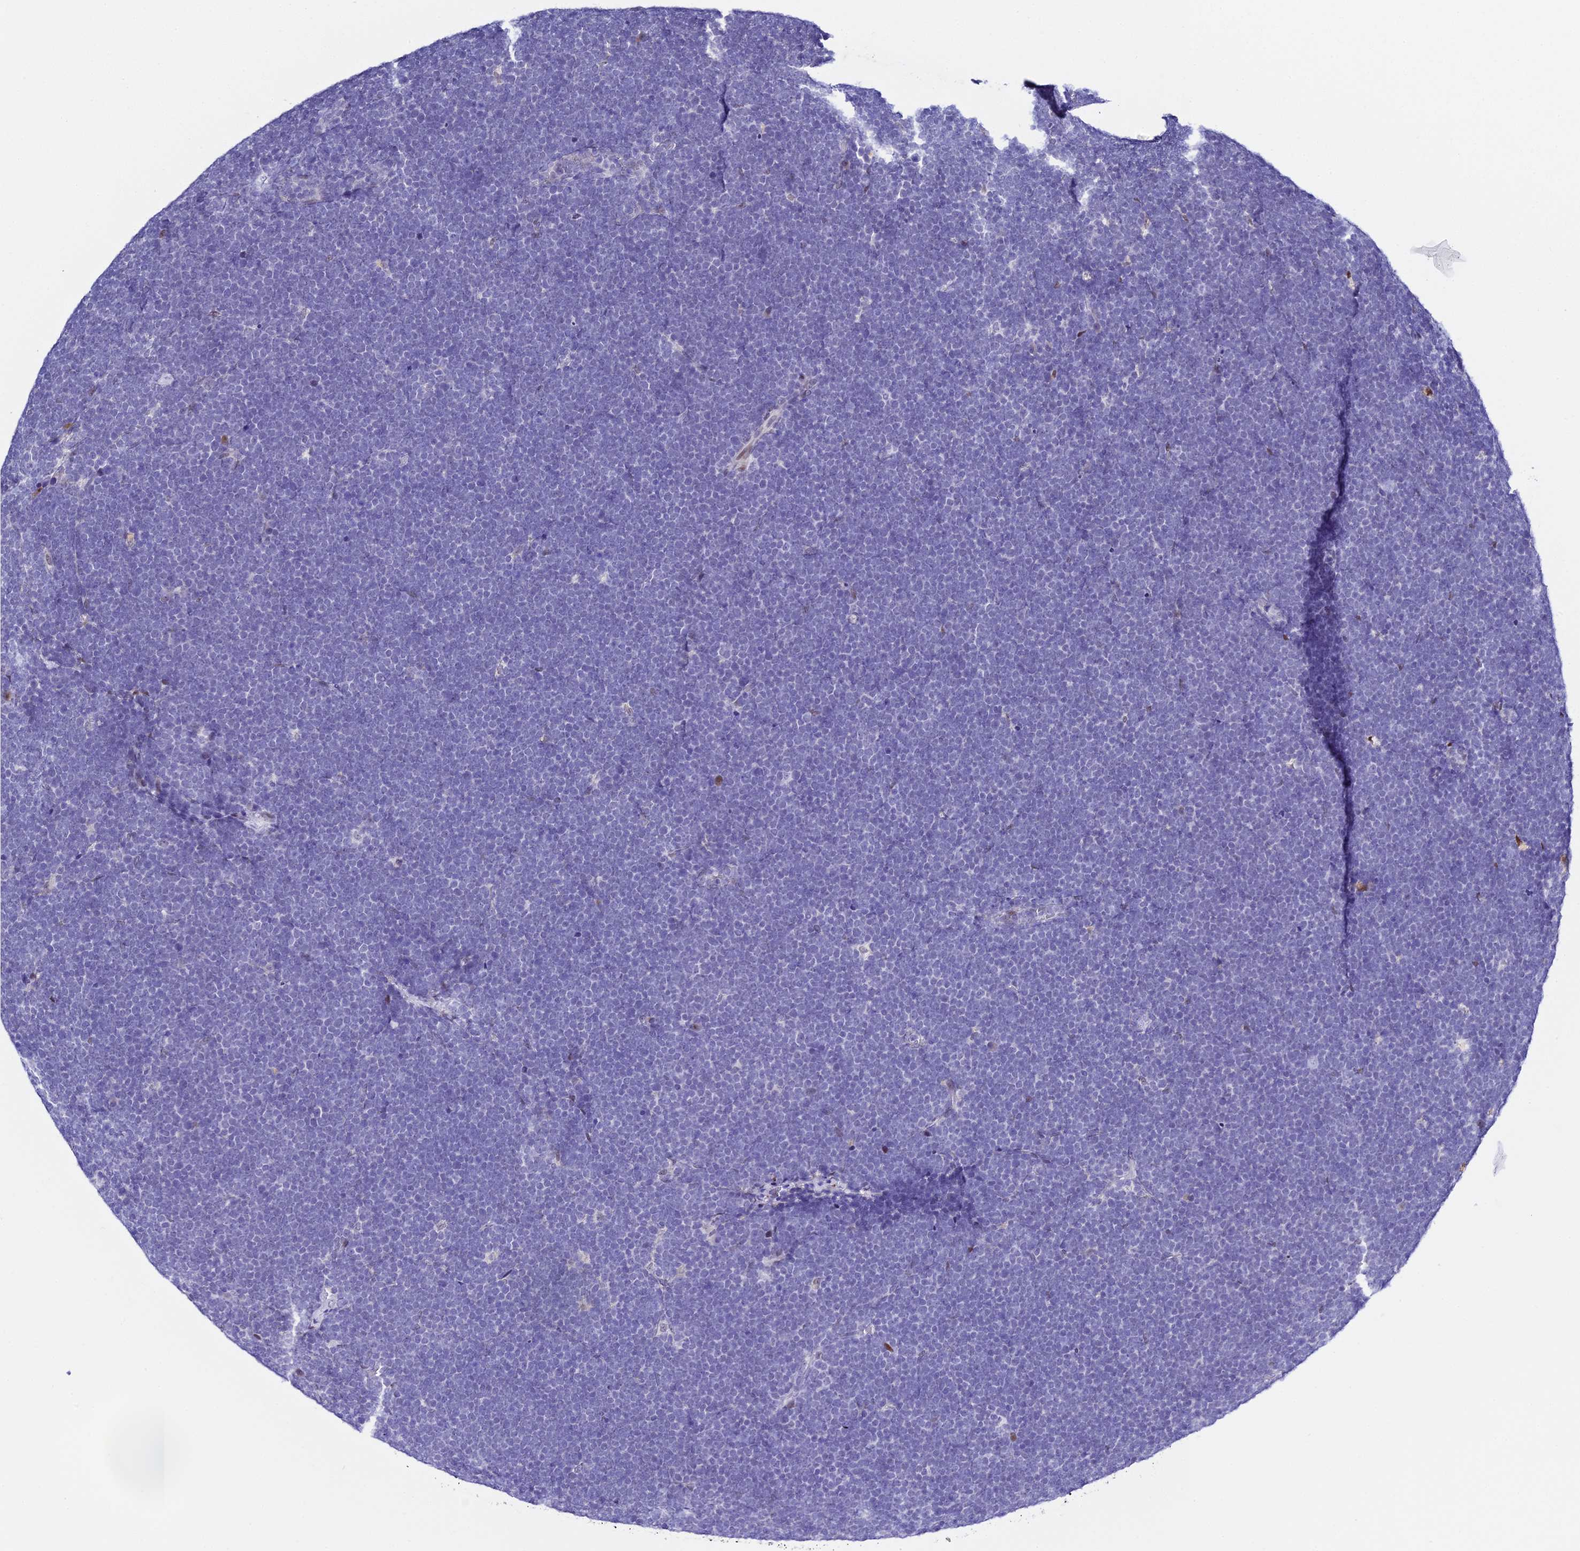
{"staining": {"intensity": "negative", "quantity": "none", "location": "none"}, "tissue": "lymphoma", "cell_type": "Tumor cells", "image_type": "cancer", "snomed": [{"axis": "morphology", "description": "Malignant lymphoma, non-Hodgkin's type, High grade"}, {"axis": "topography", "description": "Lymph node"}], "caption": "Tumor cells are negative for protein expression in human lymphoma.", "gene": "POFUT2", "patient": {"sex": "male", "age": 13}}